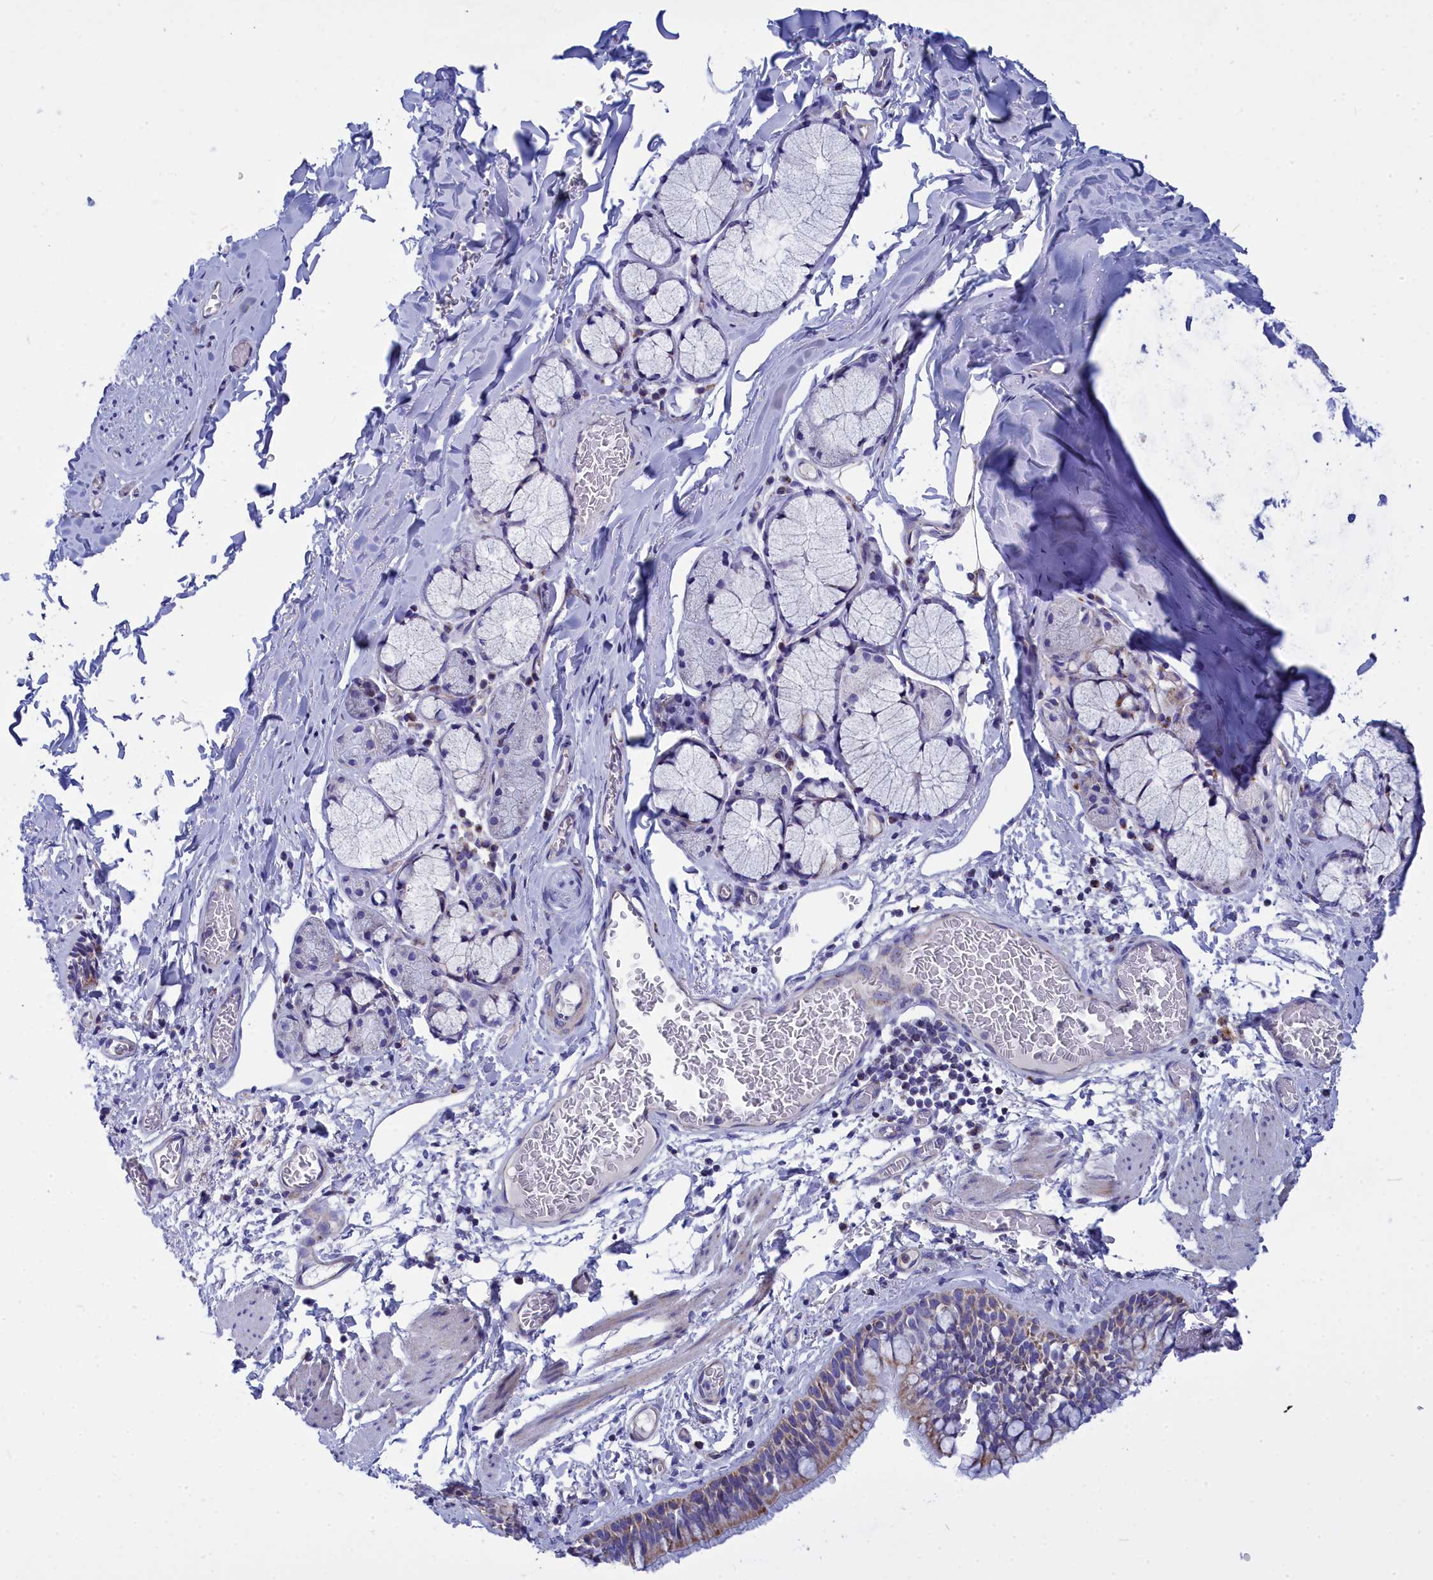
{"staining": {"intensity": "moderate", "quantity": "25%-75%", "location": "cytoplasmic/membranous"}, "tissue": "bronchus", "cell_type": "Respiratory epithelial cells", "image_type": "normal", "snomed": [{"axis": "morphology", "description": "Normal tissue, NOS"}, {"axis": "topography", "description": "Cartilage tissue"}, {"axis": "topography", "description": "Bronchus"}], "caption": "Protein expression analysis of unremarkable bronchus reveals moderate cytoplasmic/membranous positivity in about 25%-75% of respiratory epithelial cells.", "gene": "CCRL2", "patient": {"sex": "female", "age": 36}}